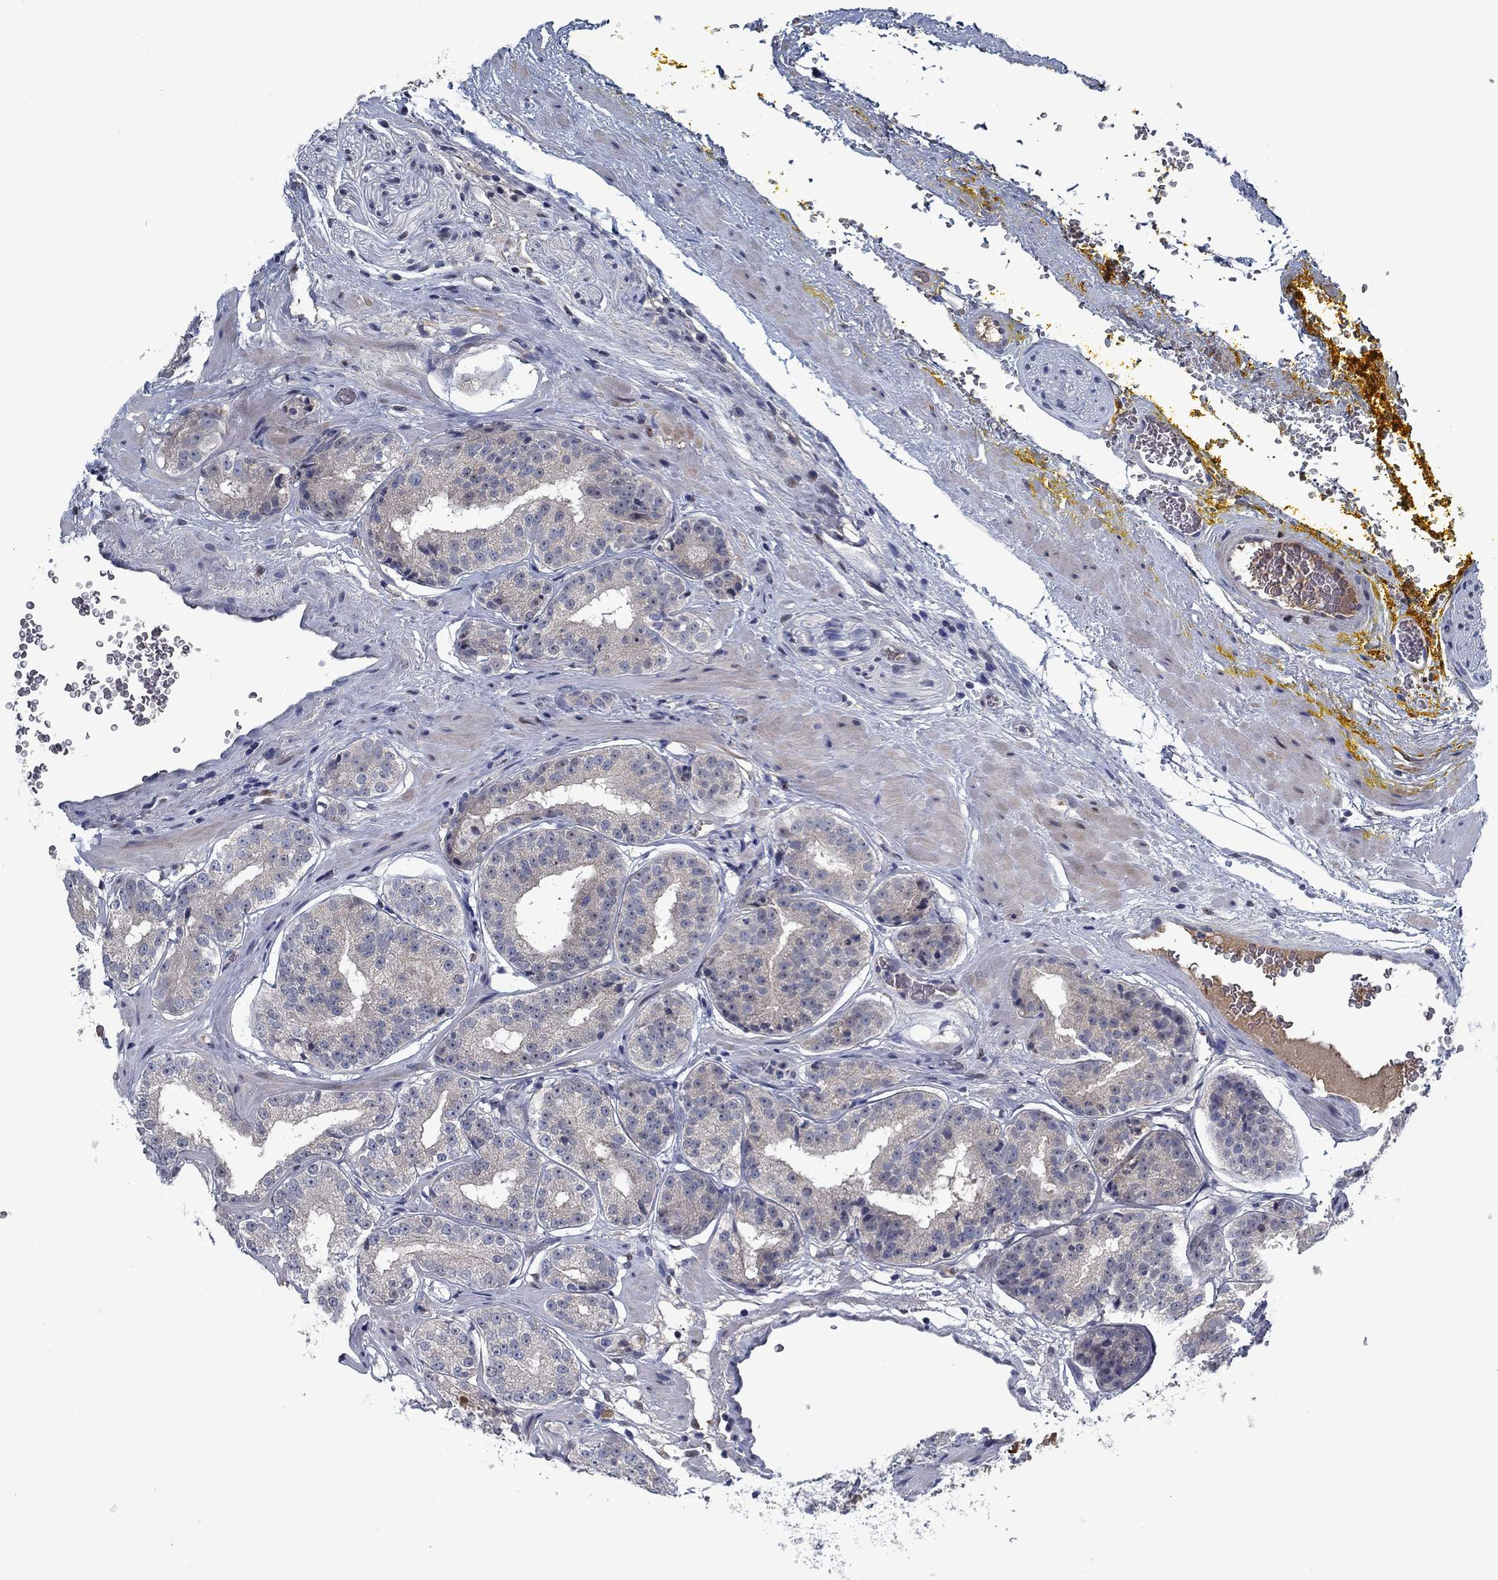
{"staining": {"intensity": "negative", "quantity": "none", "location": "none"}, "tissue": "prostate cancer", "cell_type": "Tumor cells", "image_type": "cancer", "snomed": [{"axis": "morphology", "description": "Adenocarcinoma, Low grade"}, {"axis": "topography", "description": "Prostate"}], "caption": "Photomicrograph shows no significant protein positivity in tumor cells of prostate cancer (low-grade adenocarcinoma).", "gene": "PNMA8A", "patient": {"sex": "male", "age": 60}}